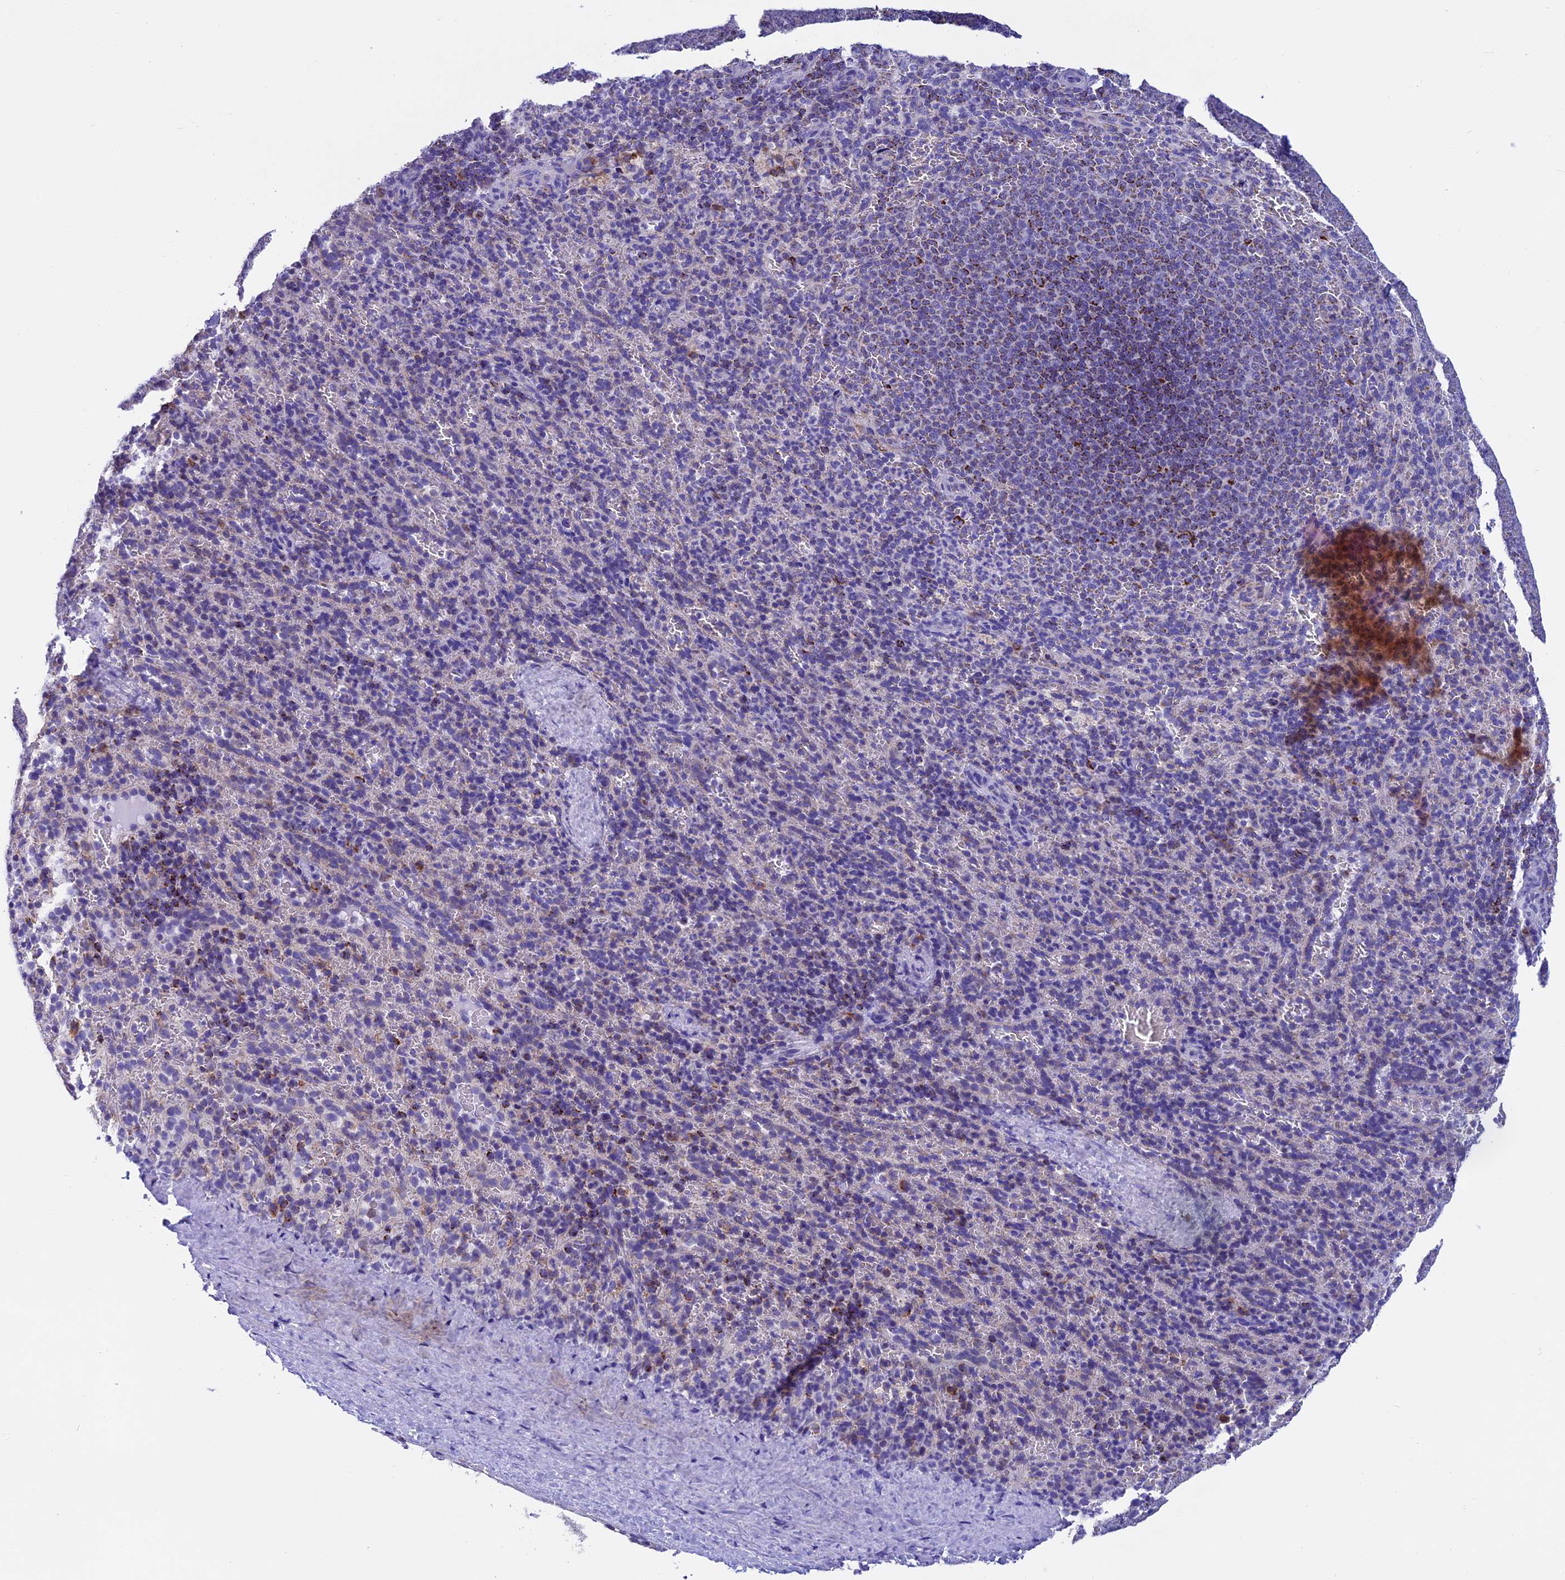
{"staining": {"intensity": "moderate", "quantity": "<25%", "location": "cytoplasmic/membranous"}, "tissue": "spleen", "cell_type": "Cells in red pulp", "image_type": "normal", "snomed": [{"axis": "morphology", "description": "Normal tissue, NOS"}, {"axis": "topography", "description": "Spleen"}], "caption": "Immunohistochemical staining of normal spleen reveals <25% levels of moderate cytoplasmic/membranous protein staining in about <25% of cells in red pulp. (brown staining indicates protein expression, while blue staining denotes nuclei).", "gene": "SLC8B1", "patient": {"sex": "female", "age": 21}}